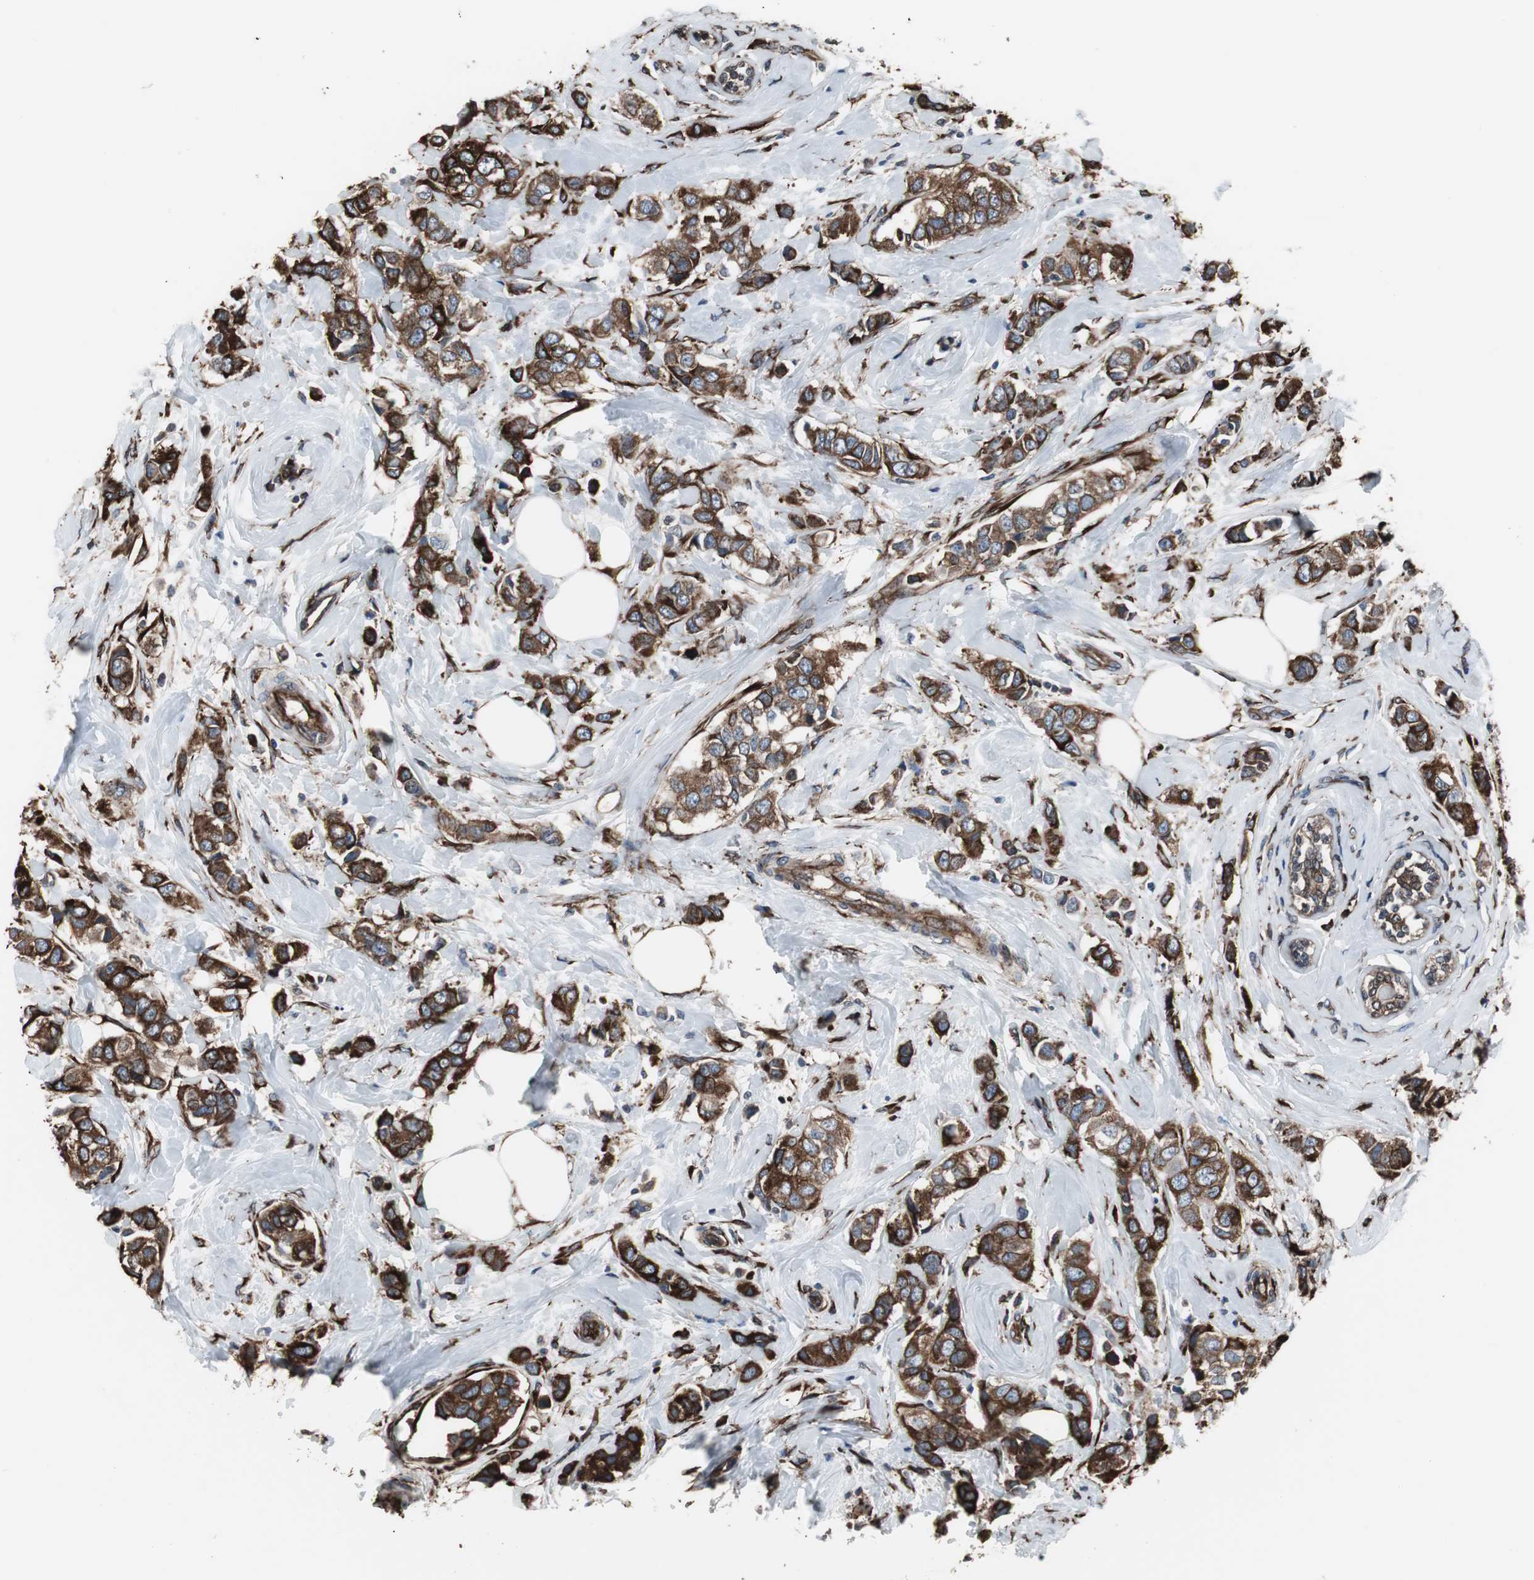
{"staining": {"intensity": "strong", "quantity": ">75%", "location": "cytoplasmic/membranous"}, "tissue": "breast cancer", "cell_type": "Tumor cells", "image_type": "cancer", "snomed": [{"axis": "morphology", "description": "Duct carcinoma"}, {"axis": "topography", "description": "Breast"}], "caption": "Protein staining of breast cancer (intraductal carcinoma) tissue demonstrates strong cytoplasmic/membranous staining in about >75% of tumor cells. Ihc stains the protein in brown and the nuclei are stained blue.", "gene": "CALU", "patient": {"sex": "female", "age": 50}}